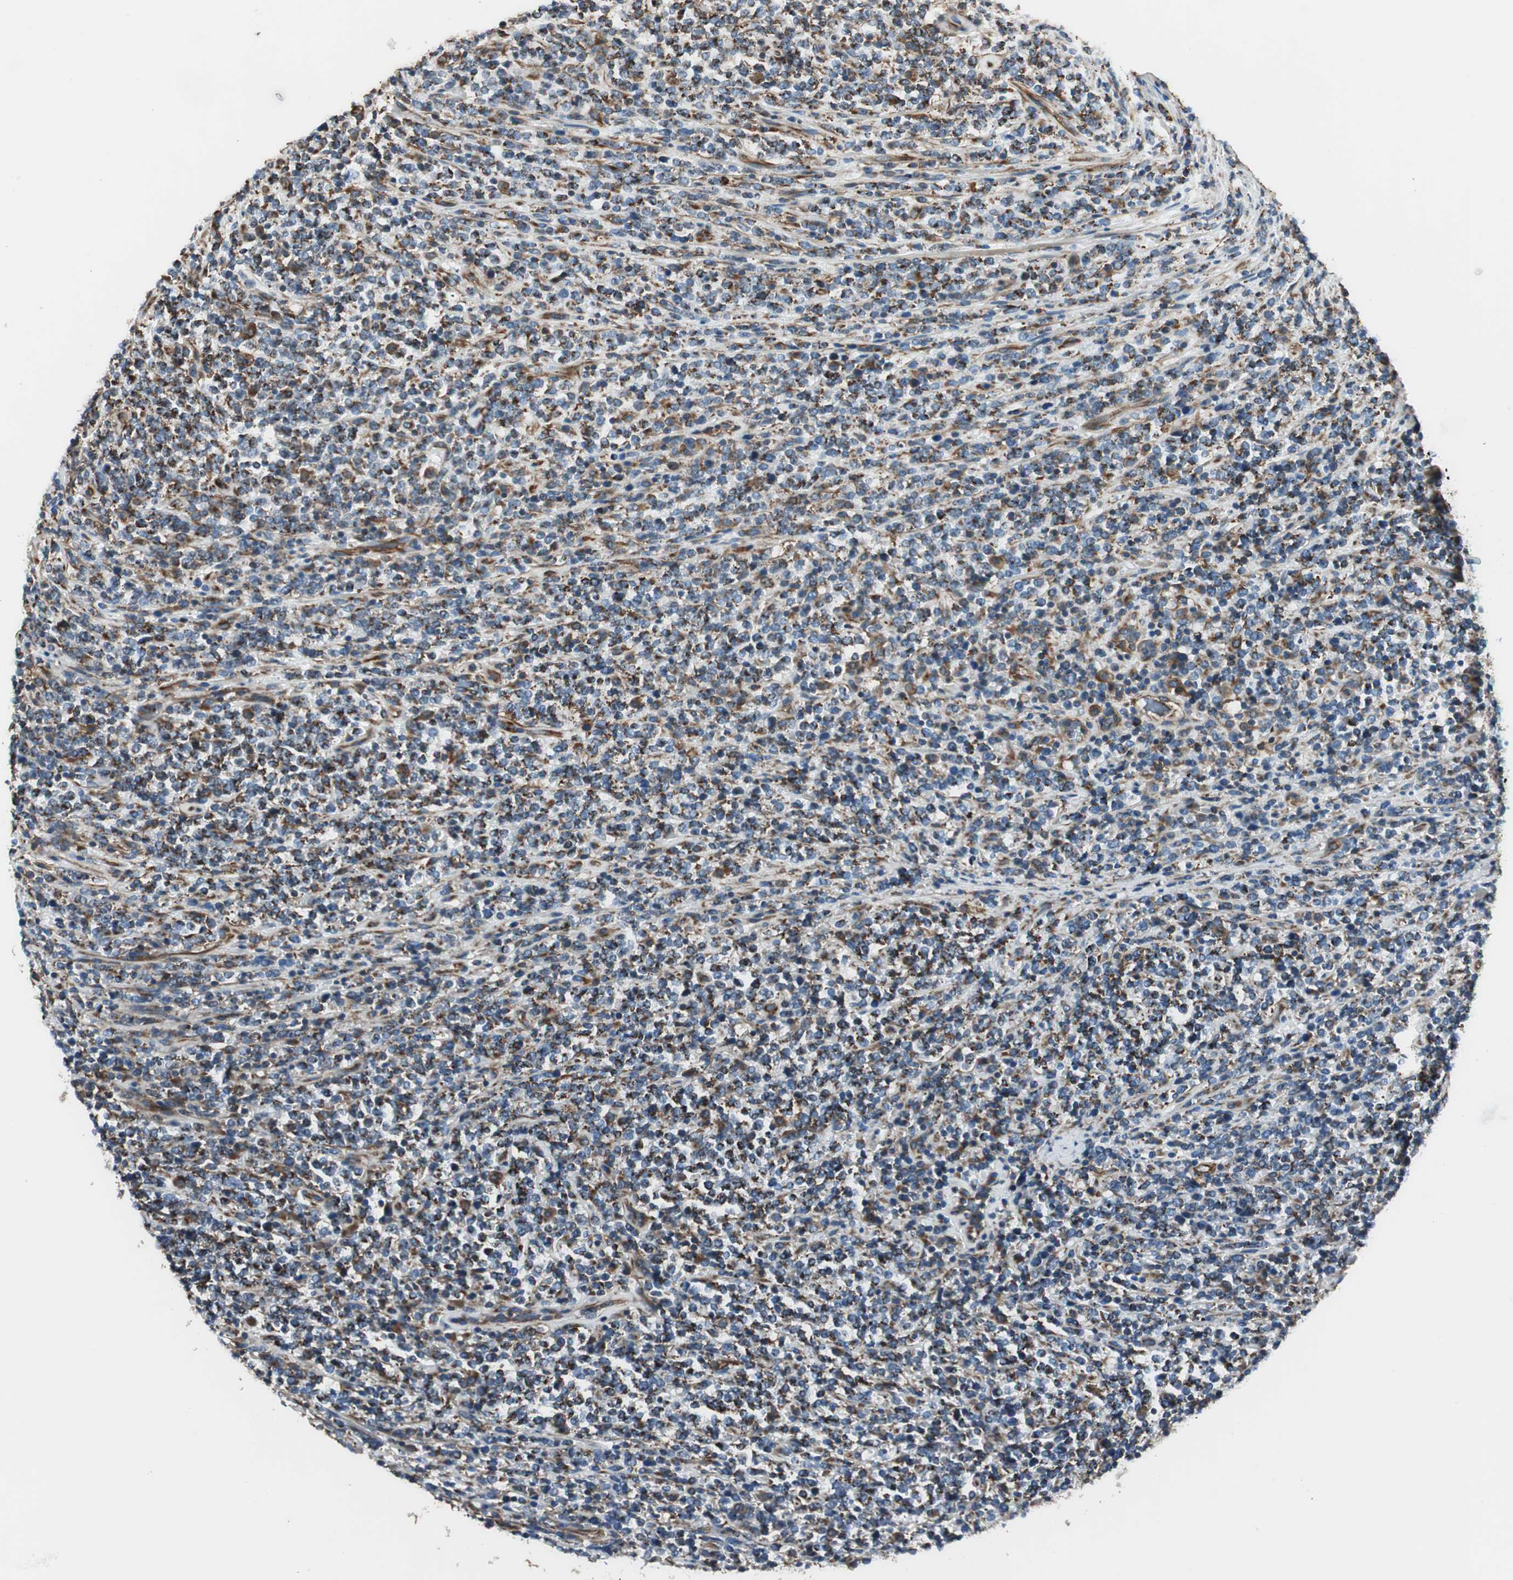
{"staining": {"intensity": "moderate", "quantity": "25%-75%", "location": "cytoplasmic/membranous"}, "tissue": "lymphoma", "cell_type": "Tumor cells", "image_type": "cancer", "snomed": [{"axis": "morphology", "description": "Malignant lymphoma, non-Hodgkin's type, High grade"}, {"axis": "topography", "description": "Soft tissue"}], "caption": "Brown immunohistochemical staining in high-grade malignant lymphoma, non-Hodgkin's type shows moderate cytoplasmic/membranous positivity in about 25%-75% of tumor cells. The protein is stained brown, and the nuclei are stained in blue (DAB IHC with brightfield microscopy, high magnification).", "gene": "SRCIN1", "patient": {"sex": "male", "age": 18}}